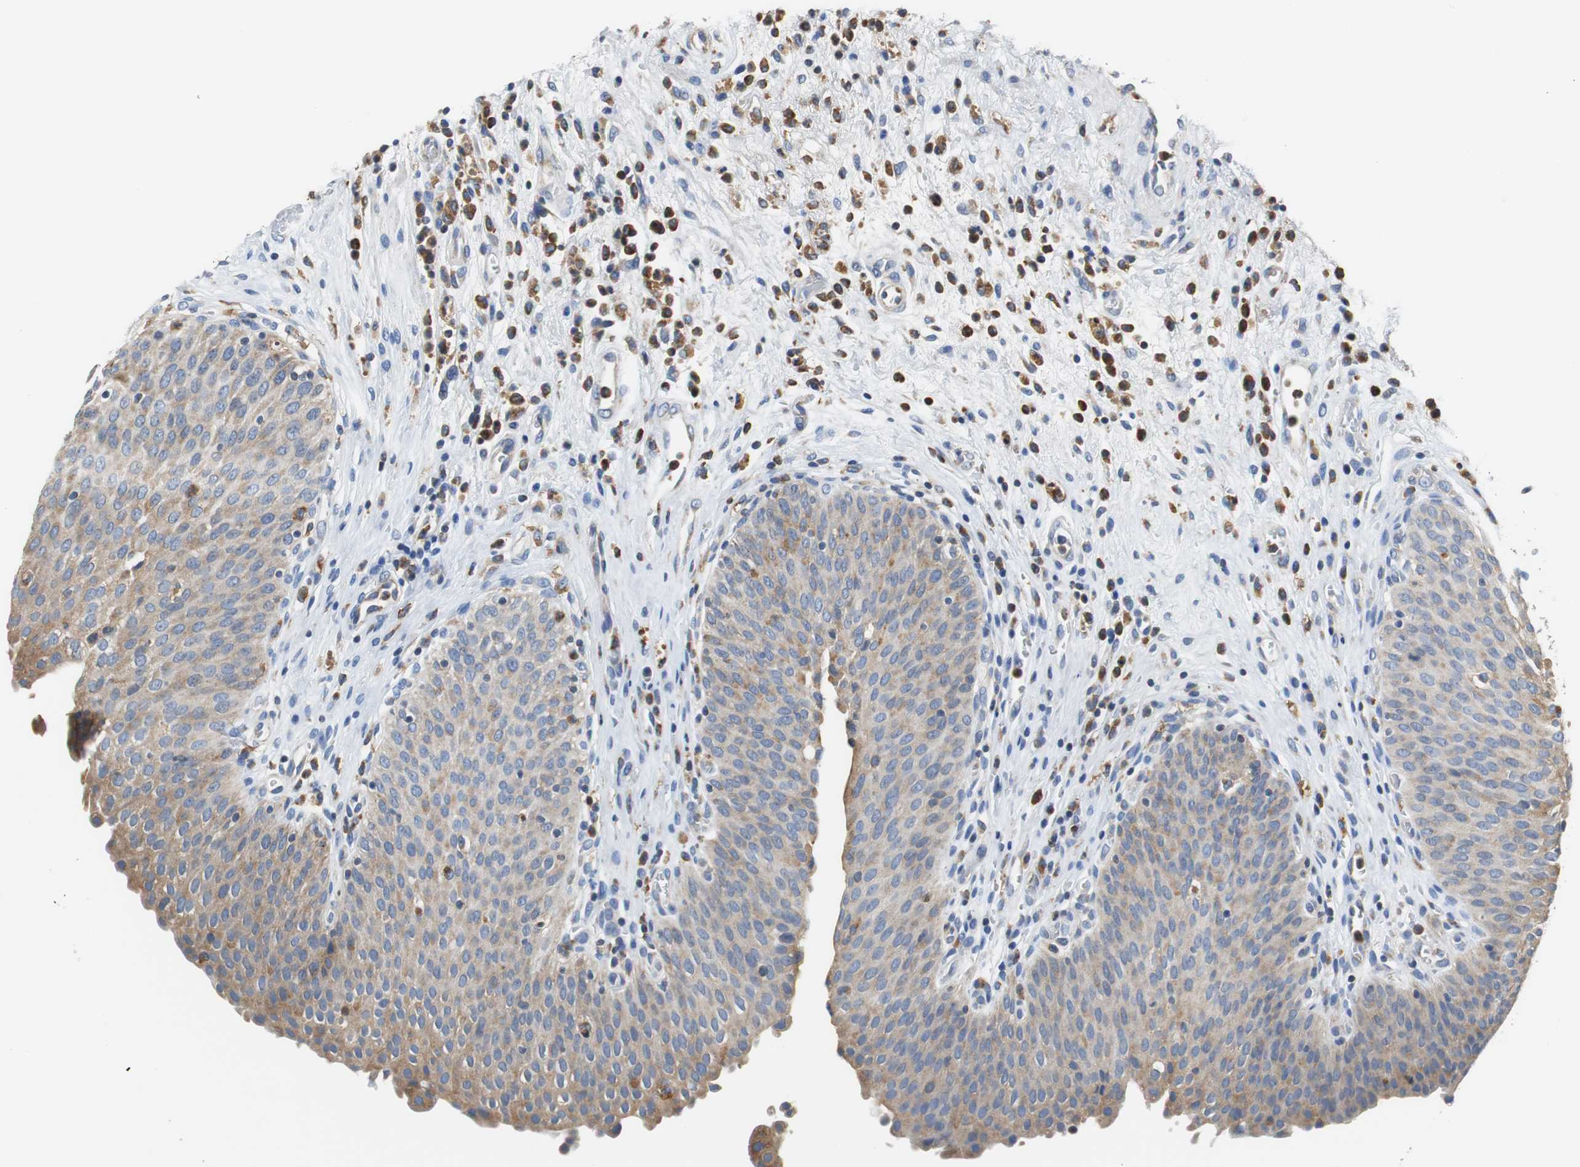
{"staining": {"intensity": "moderate", "quantity": ">75%", "location": "cytoplasmic/membranous"}, "tissue": "urinary bladder", "cell_type": "Urothelial cells", "image_type": "normal", "snomed": [{"axis": "morphology", "description": "Normal tissue, NOS"}, {"axis": "morphology", "description": "Dysplasia, NOS"}, {"axis": "topography", "description": "Urinary bladder"}], "caption": "DAB (3,3'-diaminobenzidine) immunohistochemical staining of normal human urinary bladder exhibits moderate cytoplasmic/membranous protein positivity in approximately >75% of urothelial cells.", "gene": "VAMP8", "patient": {"sex": "male", "age": 35}}